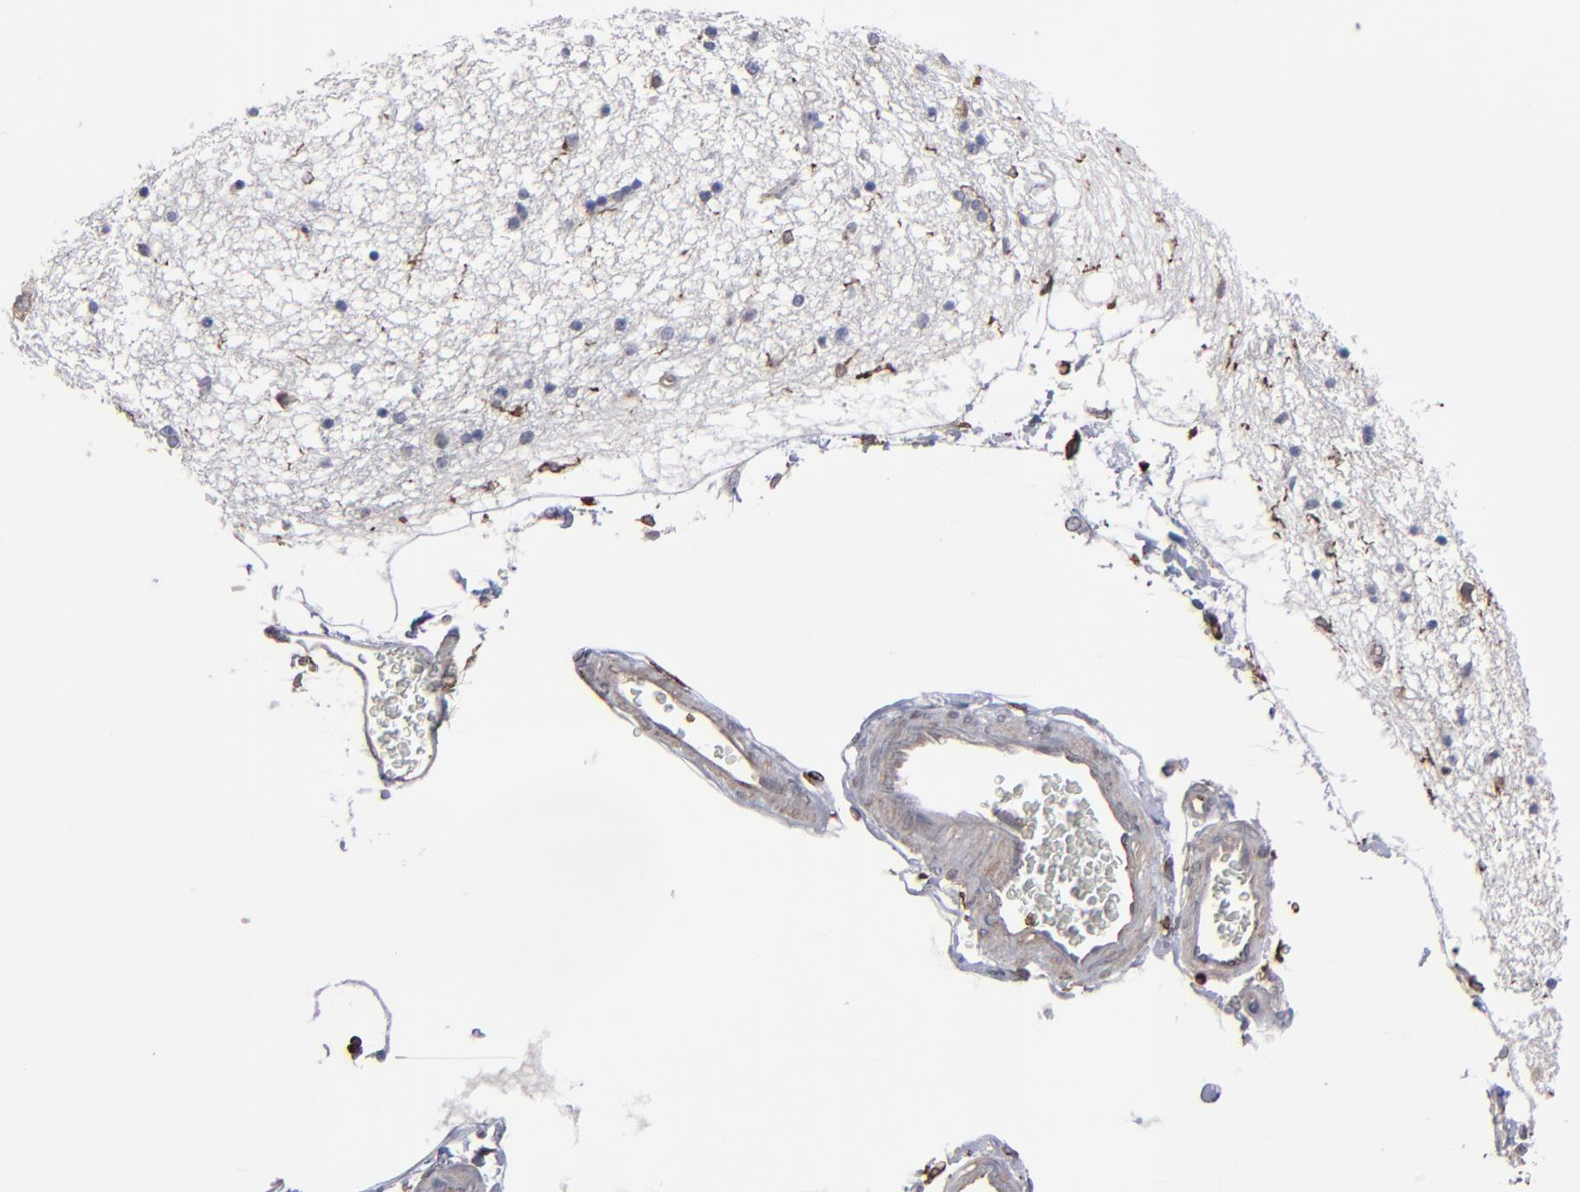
{"staining": {"intensity": "negative", "quantity": "none", "location": "none"}, "tissue": "hippocampus", "cell_type": "Glial cells", "image_type": "normal", "snomed": [{"axis": "morphology", "description": "Normal tissue, NOS"}, {"axis": "topography", "description": "Hippocampus"}], "caption": "An IHC photomicrograph of benign hippocampus is shown. There is no staining in glial cells of hippocampus.", "gene": "KIAA2026", "patient": {"sex": "female", "age": 54}}